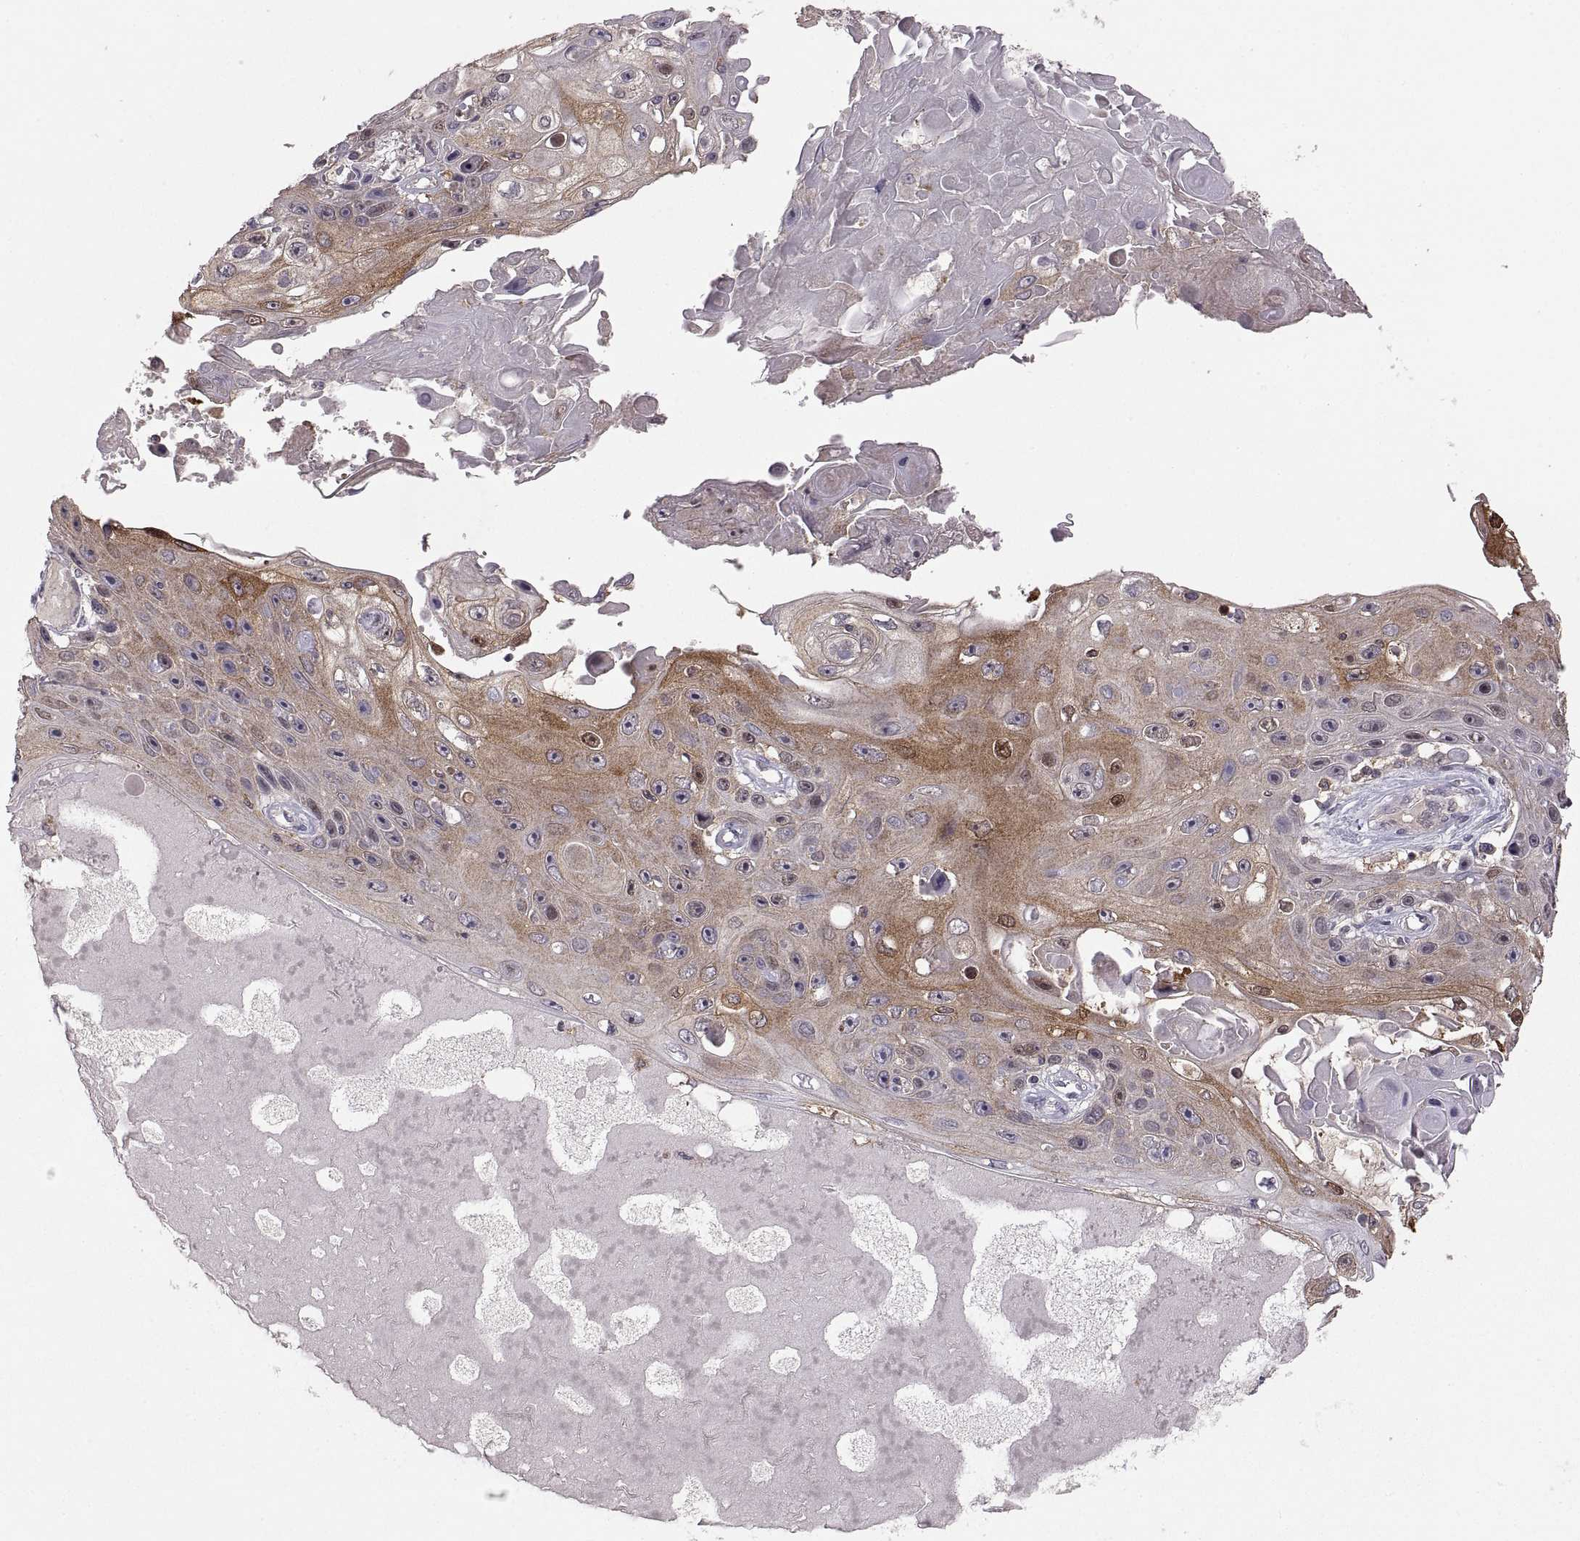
{"staining": {"intensity": "moderate", "quantity": "<25%", "location": "cytoplasmic/membranous"}, "tissue": "skin cancer", "cell_type": "Tumor cells", "image_type": "cancer", "snomed": [{"axis": "morphology", "description": "Squamous cell carcinoma, NOS"}, {"axis": "topography", "description": "Skin"}], "caption": "Squamous cell carcinoma (skin) stained for a protein displays moderate cytoplasmic/membranous positivity in tumor cells. (Brightfield microscopy of DAB IHC at high magnification).", "gene": "EZR", "patient": {"sex": "male", "age": 82}}